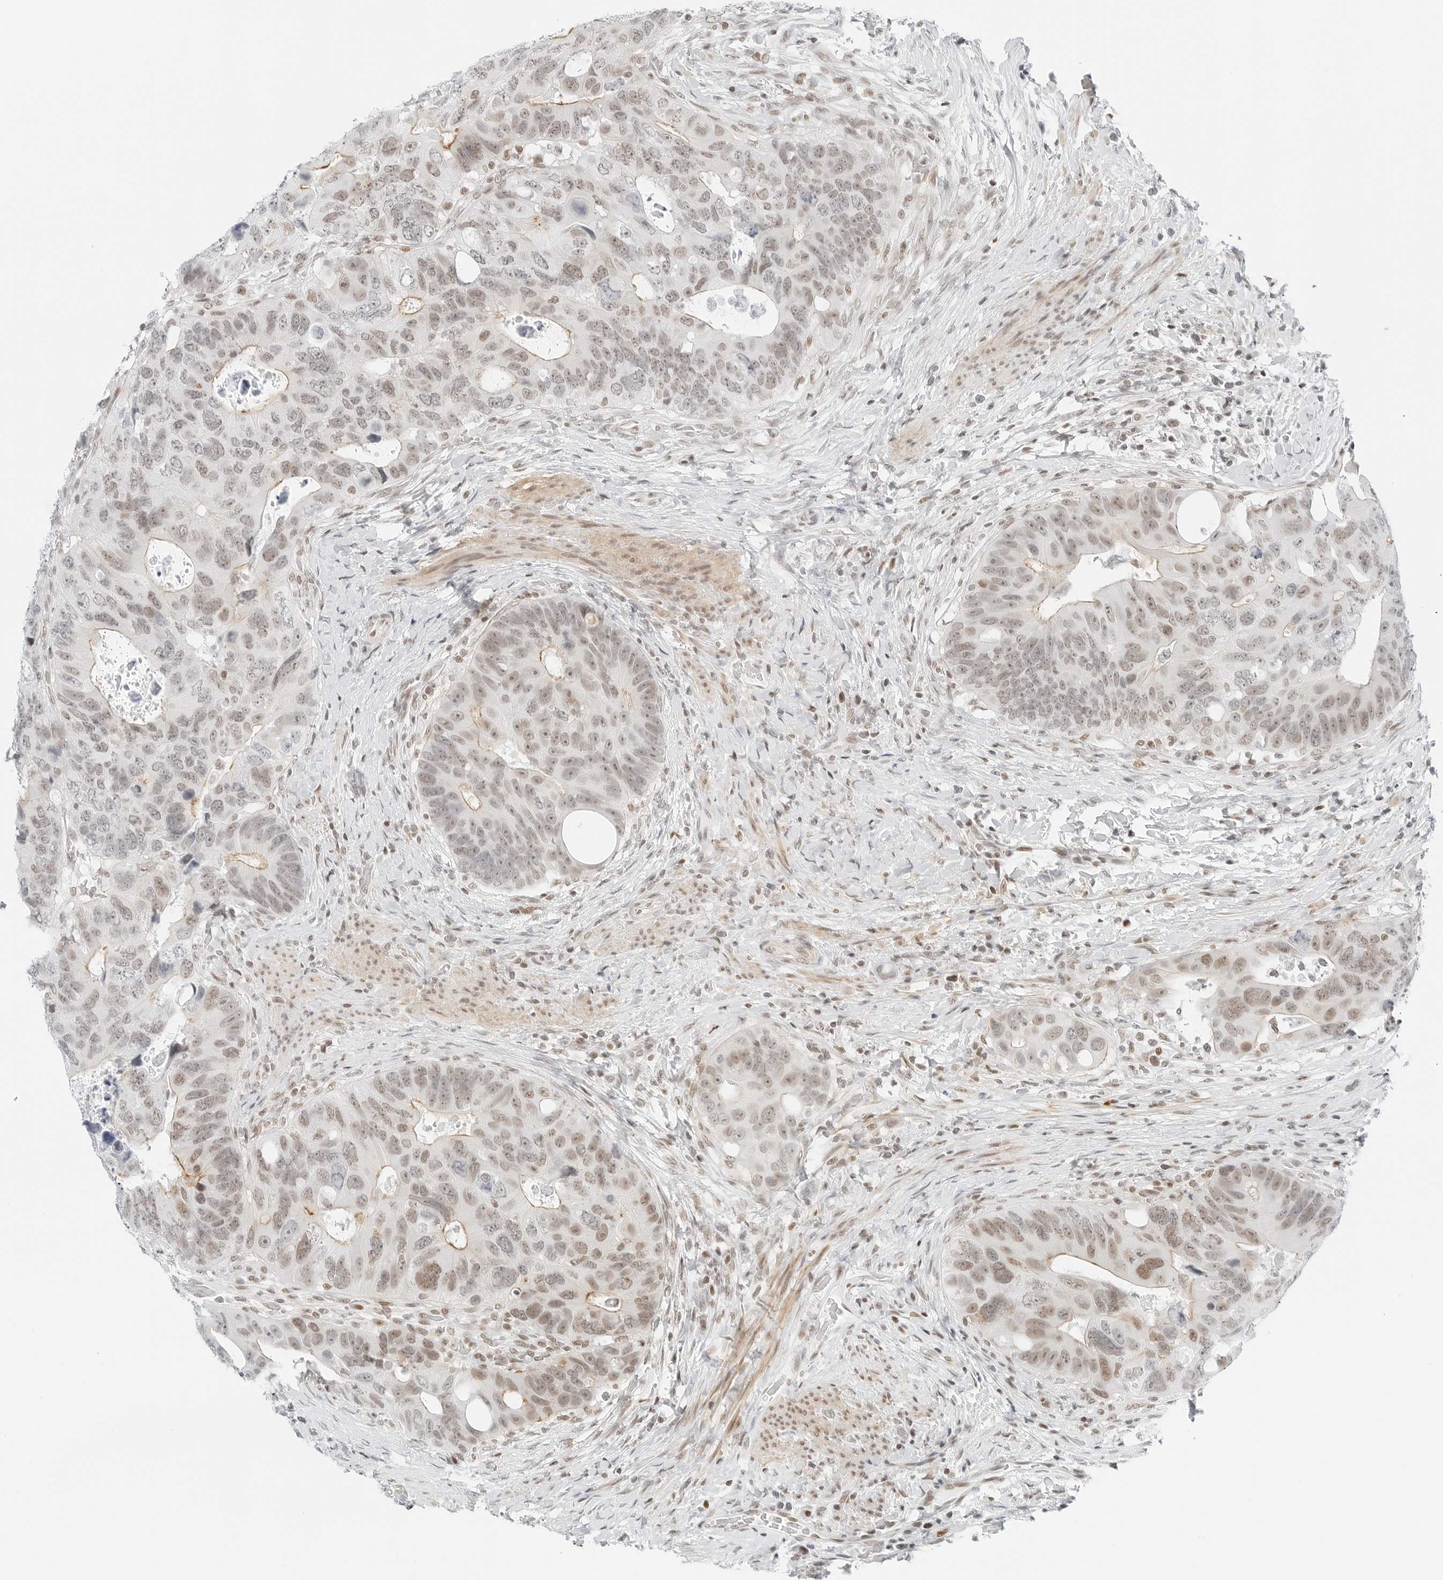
{"staining": {"intensity": "weak", "quantity": ">75%", "location": "cytoplasmic/membranous,nuclear"}, "tissue": "colorectal cancer", "cell_type": "Tumor cells", "image_type": "cancer", "snomed": [{"axis": "morphology", "description": "Adenocarcinoma, NOS"}, {"axis": "topography", "description": "Rectum"}], "caption": "Brown immunohistochemical staining in colorectal adenocarcinoma displays weak cytoplasmic/membranous and nuclear staining in approximately >75% of tumor cells. The staining is performed using DAB brown chromogen to label protein expression. The nuclei are counter-stained blue using hematoxylin.", "gene": "CRTC2", "patient": {"sex": "male", "age": 59}}